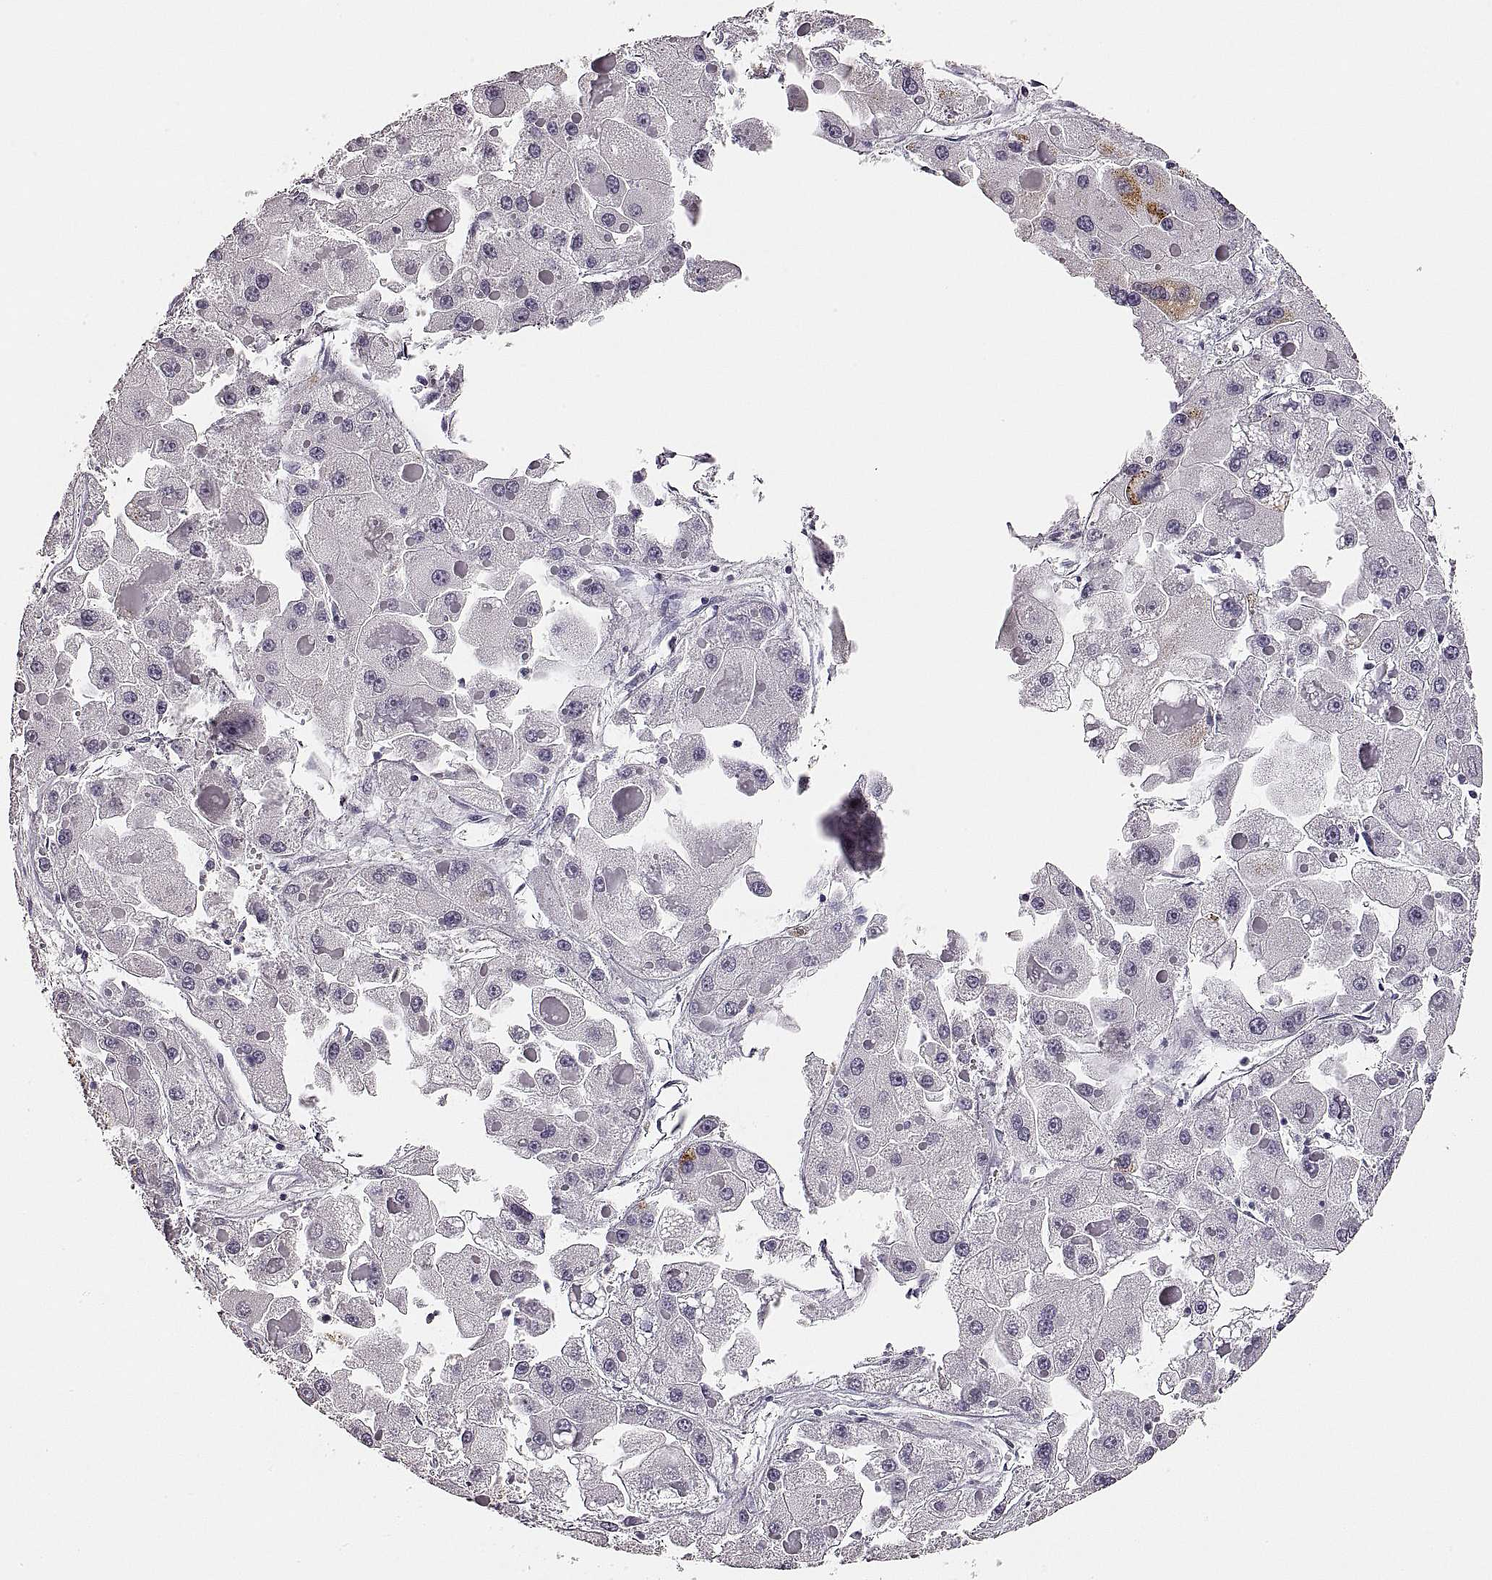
{"staining": {"intensity": "moderate", "quantity": "<25%", "location": "cytoplasmic/membranous"}, "tissue": "liver cancer", "cell_type": "Tumor cells", "image_type": "cancer", "snomed": [{"axis": "morphology", "description": "Carcinoma, Hepatocellular, NOS"}, {"axis": "topography", "description": "Liver"}], "caption": "Liver cancer (hepatocellular carcinoma) stained with IHC reveals moderate cytoplasmic/membranous staining in about <25% of tumor cells.", "gene": "RDH13", "patient": {"sex": "female", "age": 73}}